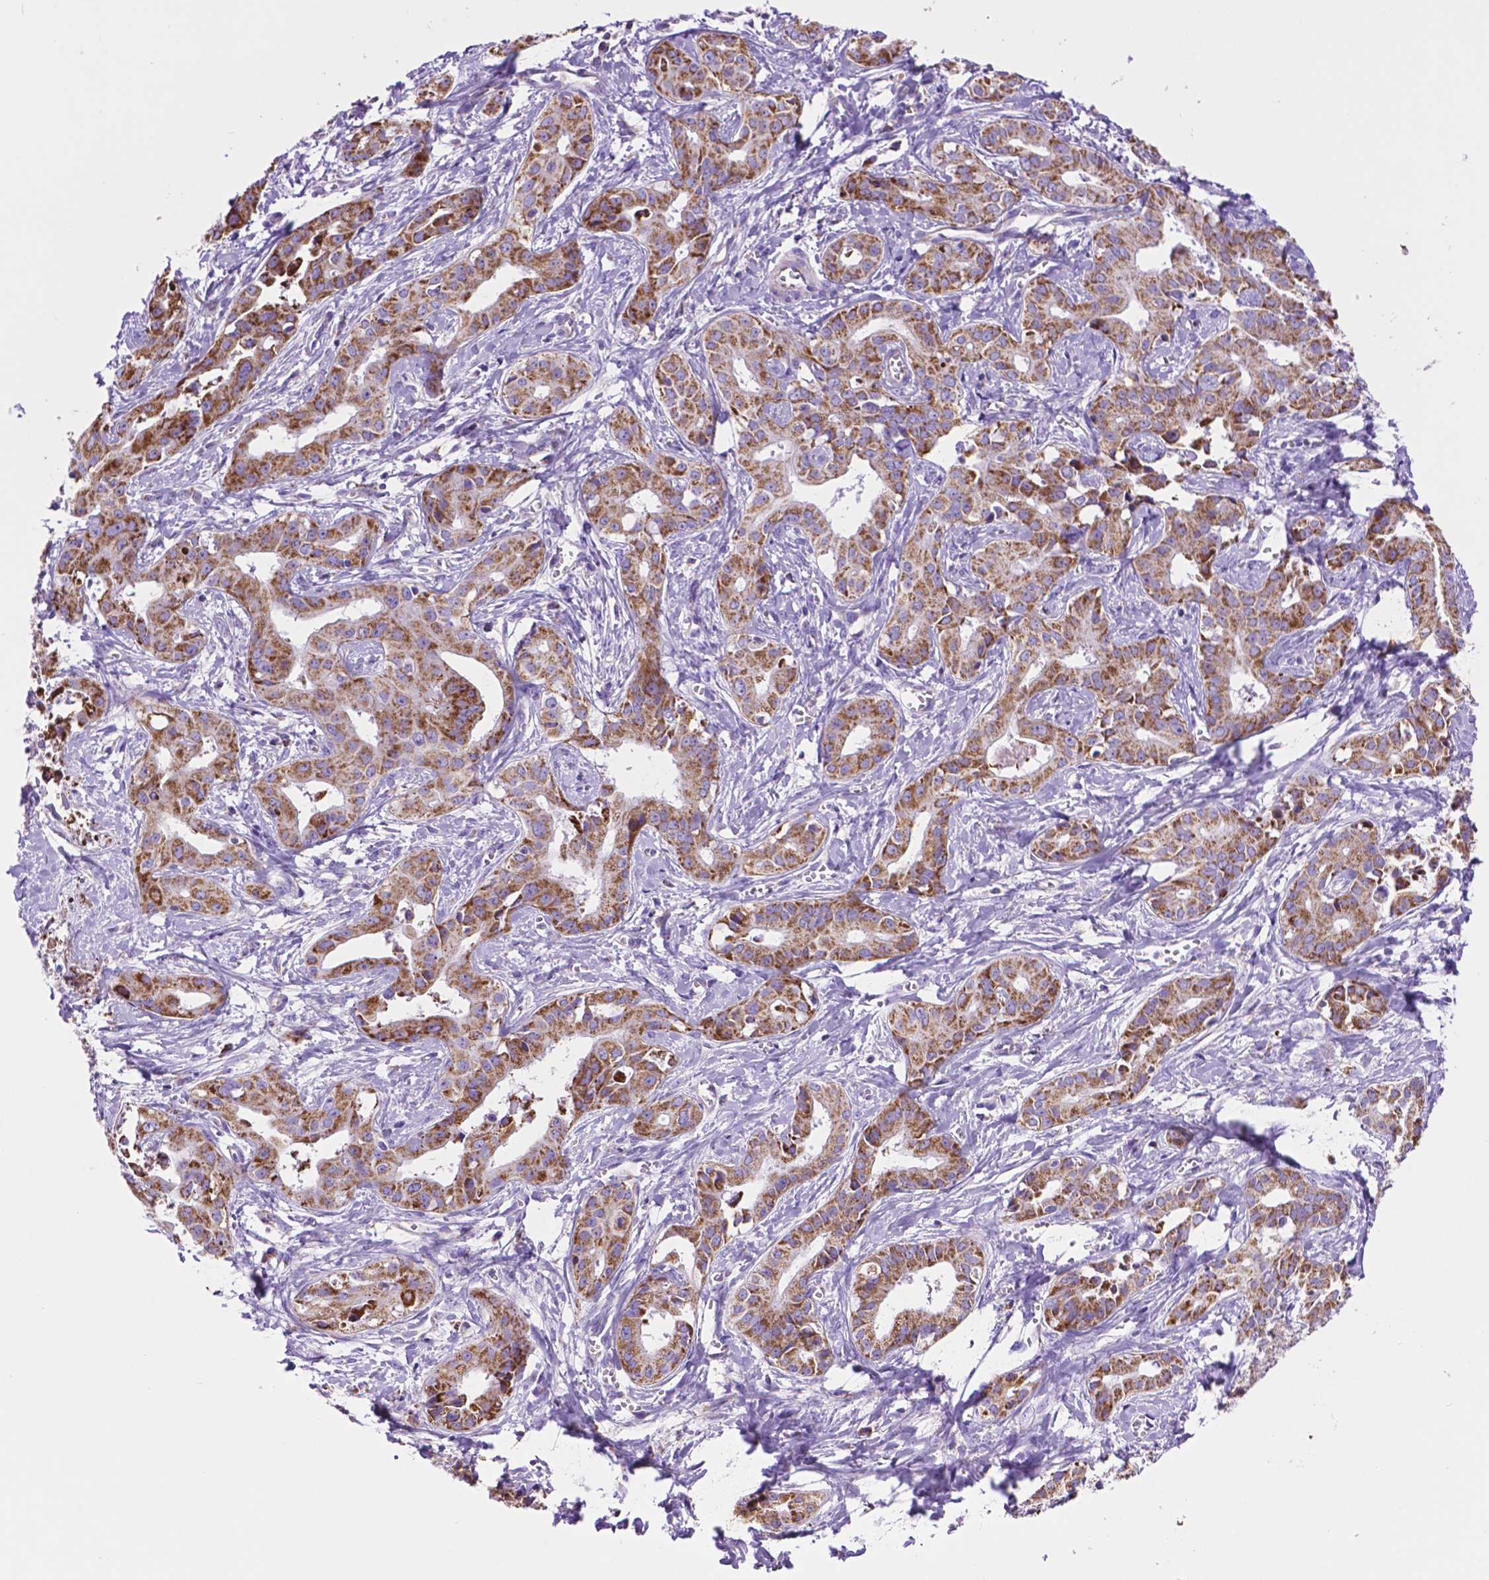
{"staining": {"intensity": "strong", "quantity": ">75%", "location": "cytoplasmic/membranous"}, "tissue": "liver cancer", "cell_type": "Tumor cells", "image_type": "cancer", "snomed": [{"axis": "morphology", "description": "Cholangiocarcinoma"}, {"axis": "topography", "description": "Liver"}], "caption": "Immunohistochemical staining of human cholangiocarcinoma (liver) demonstrates high levels of strong cytoplasmic/membranous positivity in about >75% of tumor cells. (DAB IHC, brown staining for protein, blue staining for nuclei).", "gene": "GDPD5", "patient": {"sex": "female", "age": 65}}